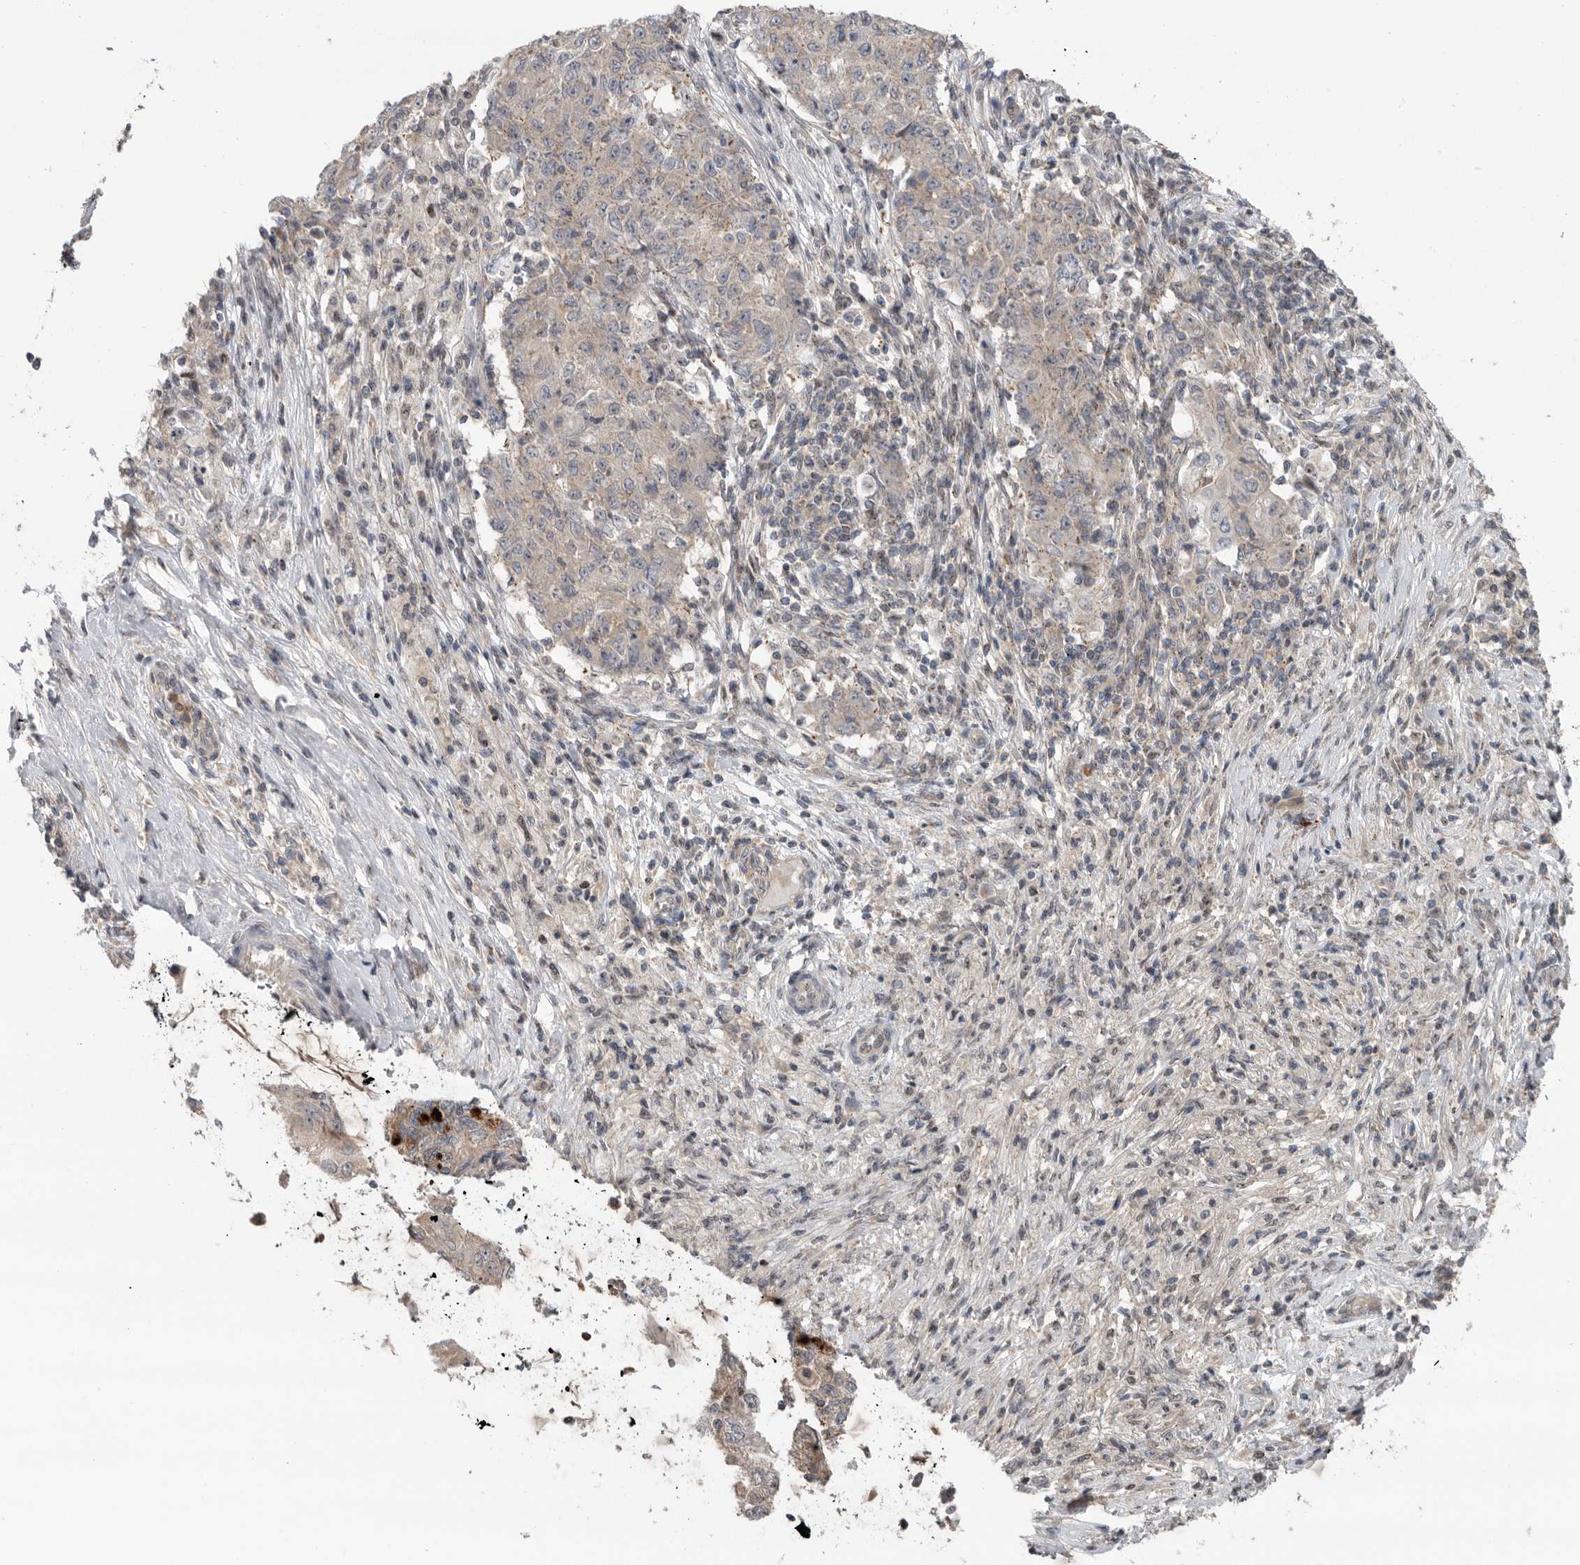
{"staining": {"intensity": "weak", "quantity": "25%-75%", "location": "cytoplasmic/membranous"}, "tissue": "ovarian cancer", "cell_type": "Tumor cells", "image_type": "cancer", "snomed": [{"axis": "morphology", "description": "Carcinoma, endometroid"}, {"axis": "topography", "description": "Ovary"}], "caption": "IHC micrograph of ovarian cancer stained for a protein (brown), which shows low levels of weak cytoplasmic/membranous positivity in about 25%-75% of tumor cells.", "gene": "KLK5", "patient": {"sex": "female", "age": 51}}